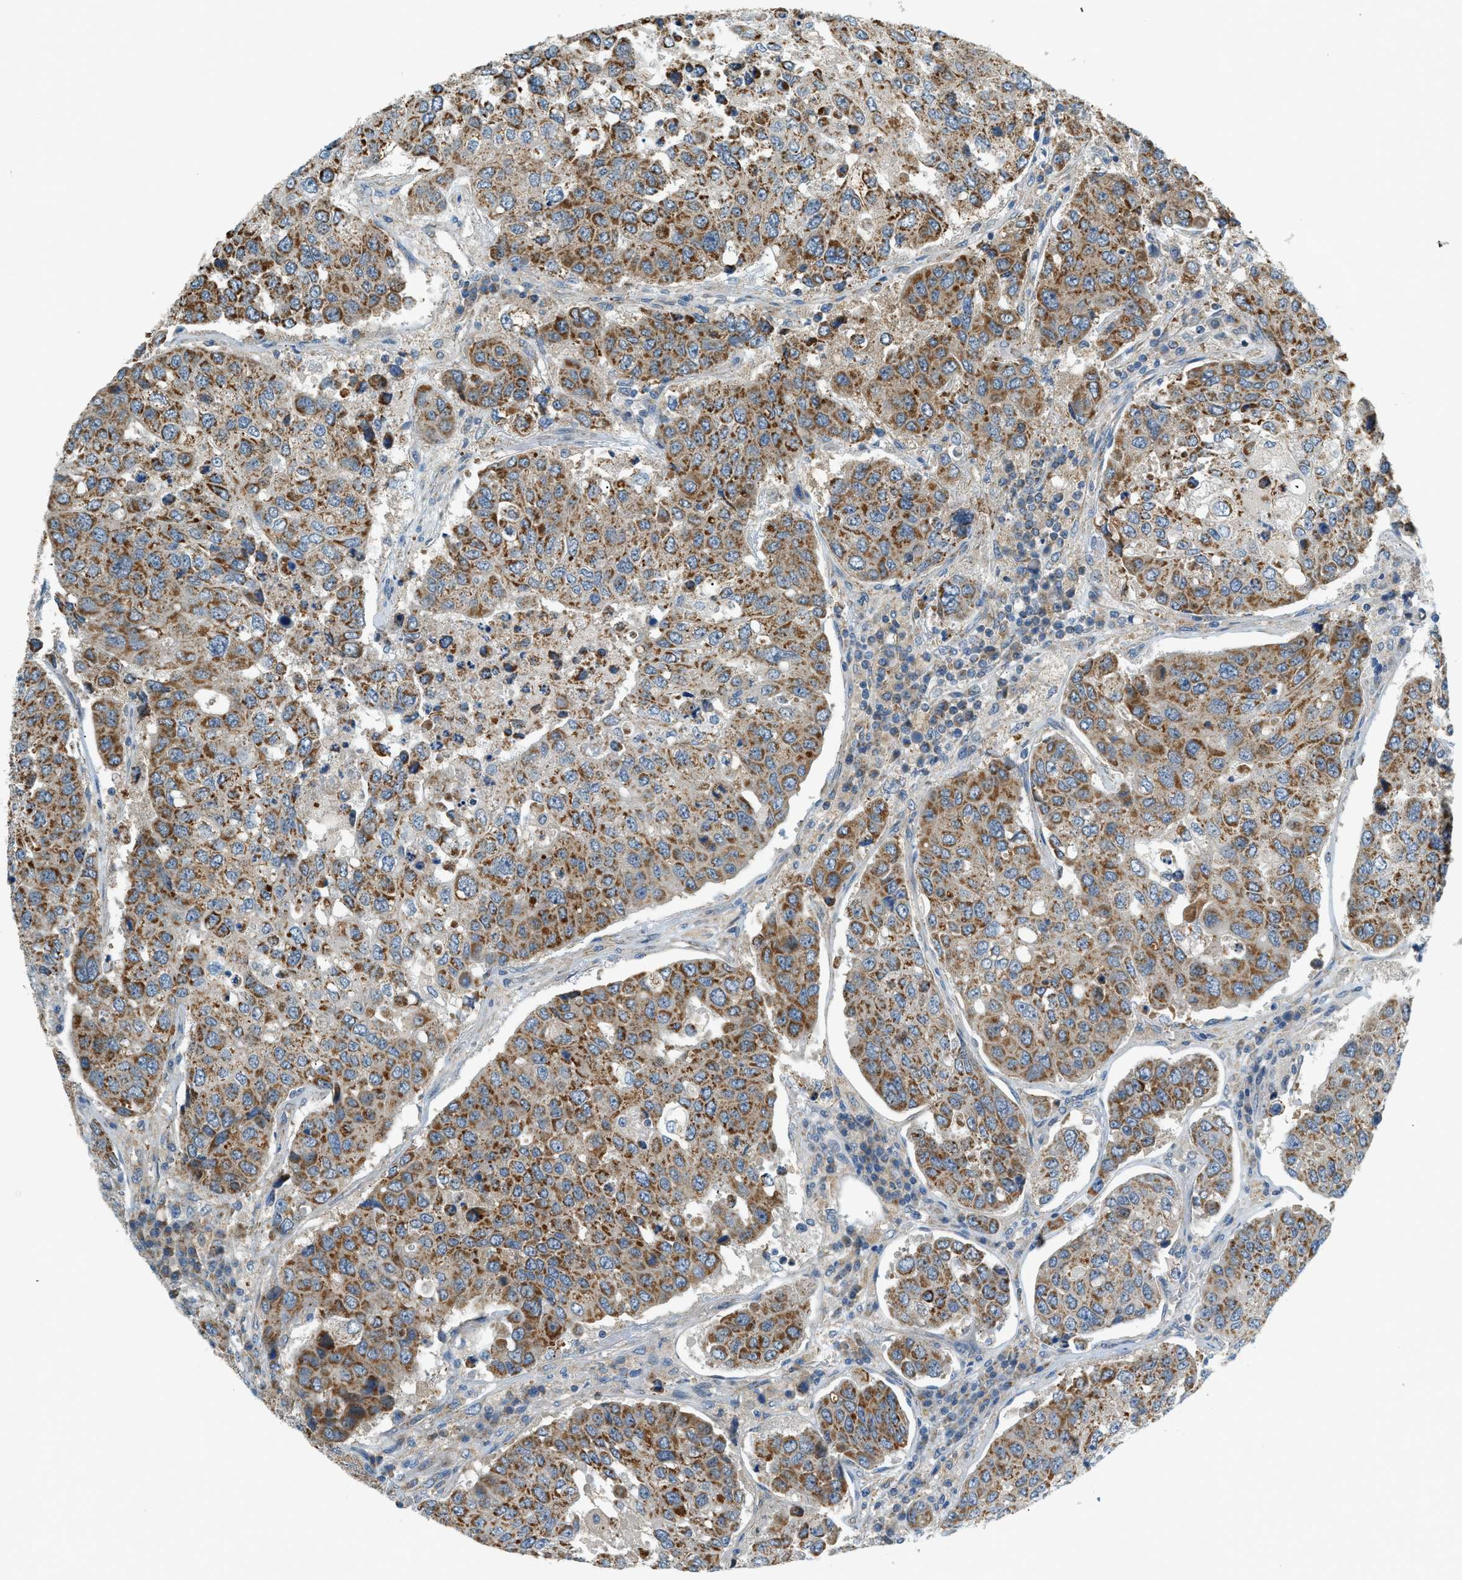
{"staining": {"intensity": "strong", "quantity": ">75%", "location": "cytoplasmic/membranous"}, "tissue": "urothelial cancer", "cell_type": "Tumor cells", "image_type": "cancer", "snomed": [{"axis": "morphology", "description": "Urothelial carcinoma, High grade"}, {"axis": "topography", "description": "Lymph node"}, {"axis": "topography", "description": "Urinary bladder"}], "caption": "Protein staining of urothelial cancer tissue demonstrates strong cytoplasmic/membranous positivity in about >75% of tumor cells. The staining was performed using DAB (3,3'-diaminobenzidine) to visualize the protein expression in brown, while the nuclei were stained in blue with hematoxylin (Magnification: 20x).", "gene": "PIGG", "patient": {"sex": "male", "age": 51}}